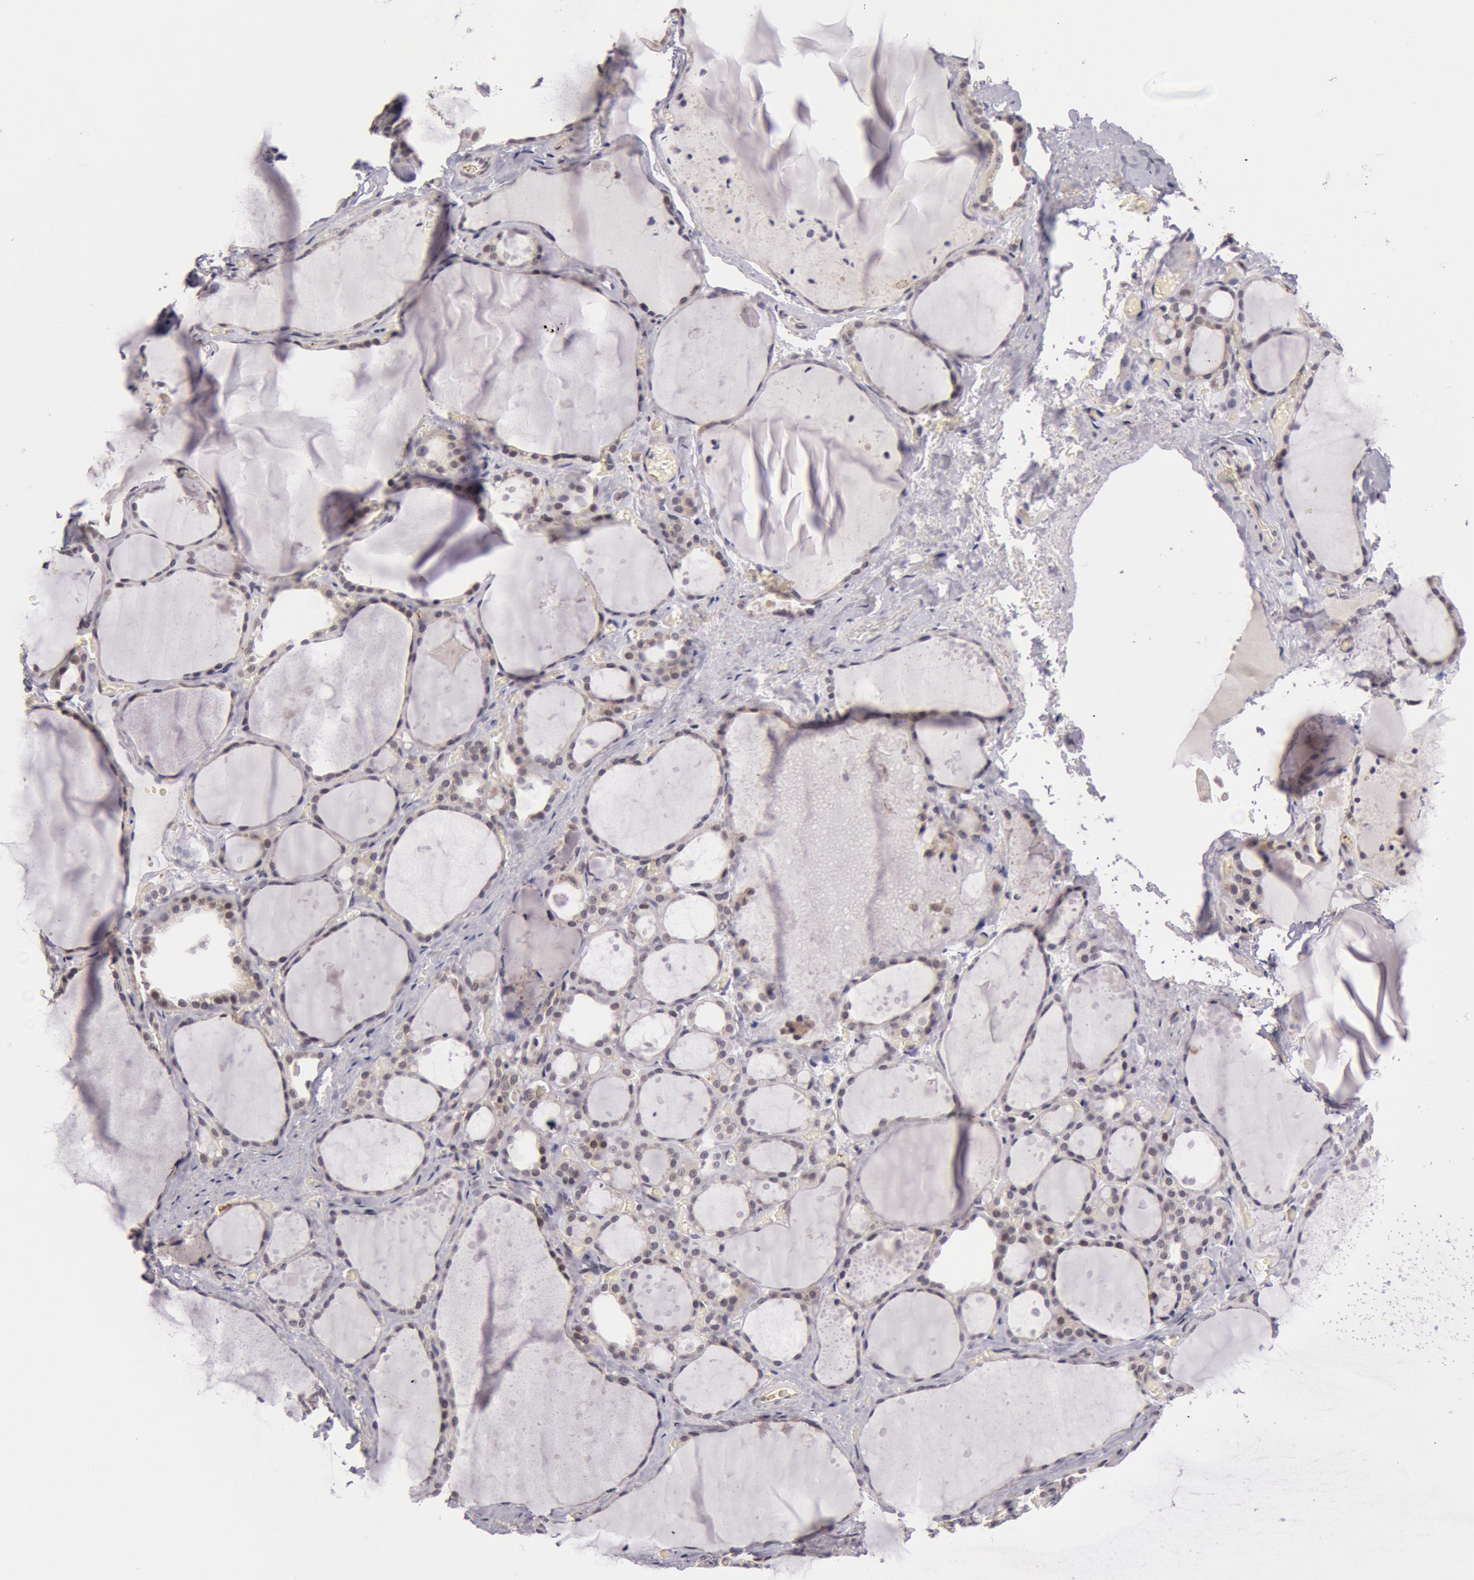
{"staining": {"intensity": "weak", "quantity": "25%-75%", "location": "cytoplasmic/membranous"}, "tissue": "thyroid gland", "cell_type": "Glandular cells", "image_type": "normal", "snomed": [{"axis": "morphology", "description": "Normal tissue, NOS"}, {"axis": "topography", "description": "Thyroid gland"}], "caption": "Immunohistochemistry image of normal thyroid gland stained for a protein (brown), which demonstrates low levels of weak cytoplasmic/membranous expression in approximately 25%-75% of glandular cells.", "gene": "SYTL4", "patient": {"sex": "male", "age": 76}}